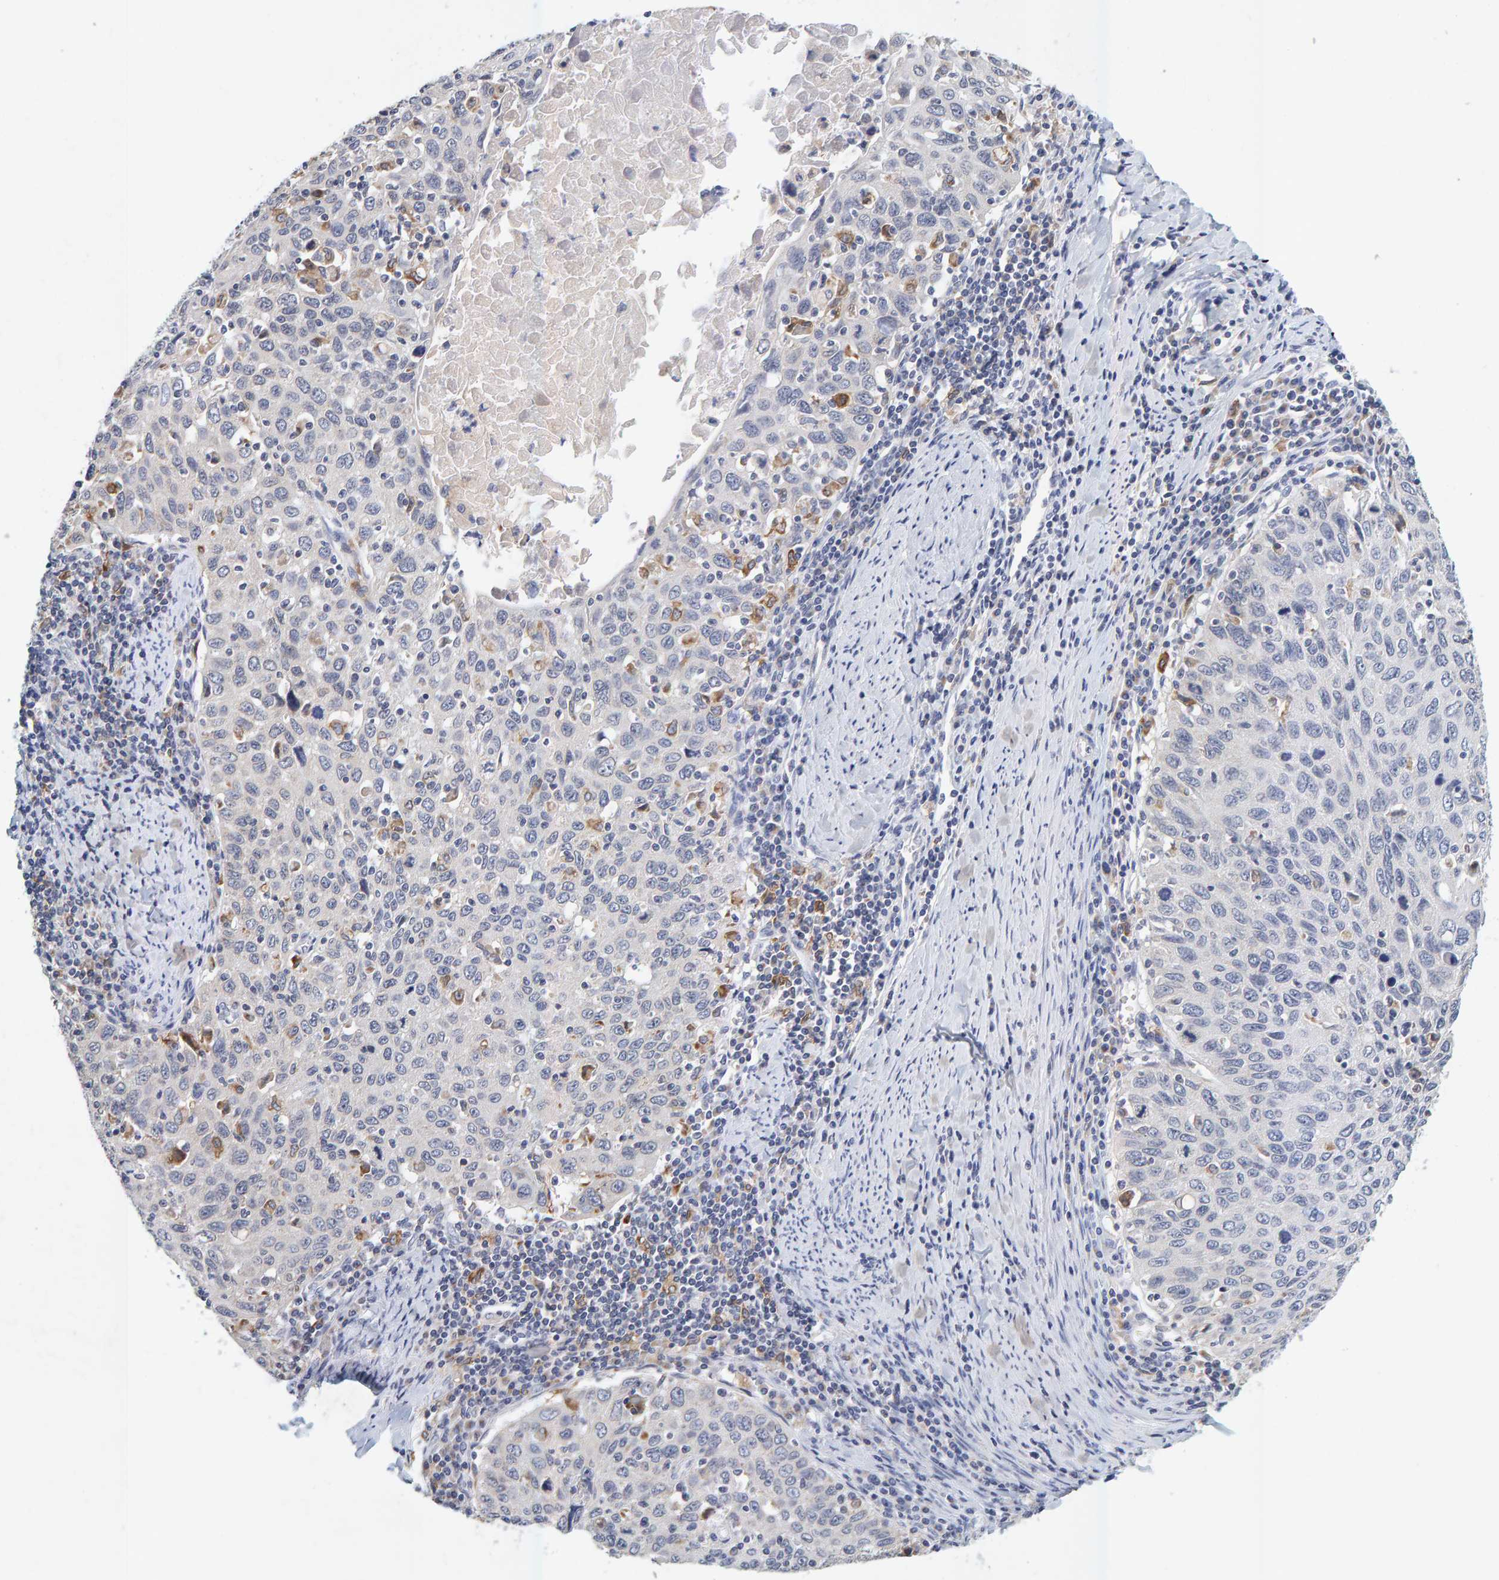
{"staining": {"intensity": "negative", "quantity": "none", "location": "none"}, "tissue": "cervical cancer", "cell_type": "Tumor cells", "image_type": "cancer", "snomed": [{"axis": "morphology", "description": "Squamous cell carcinoma, NOS"}, {"axis": "topography", "description": "Cervix"}], "caption": "Immunohistochemistry image of human cervical squamous cell carcinoma stained for a protein (brown), which displays no positivity in tumor cells. The staining is performed using DAB brown chromogen with nuclei counter-stained in using hematoxylin.", "gene": "SGPL1", "patient": {"sex": "female", "age": 53}}